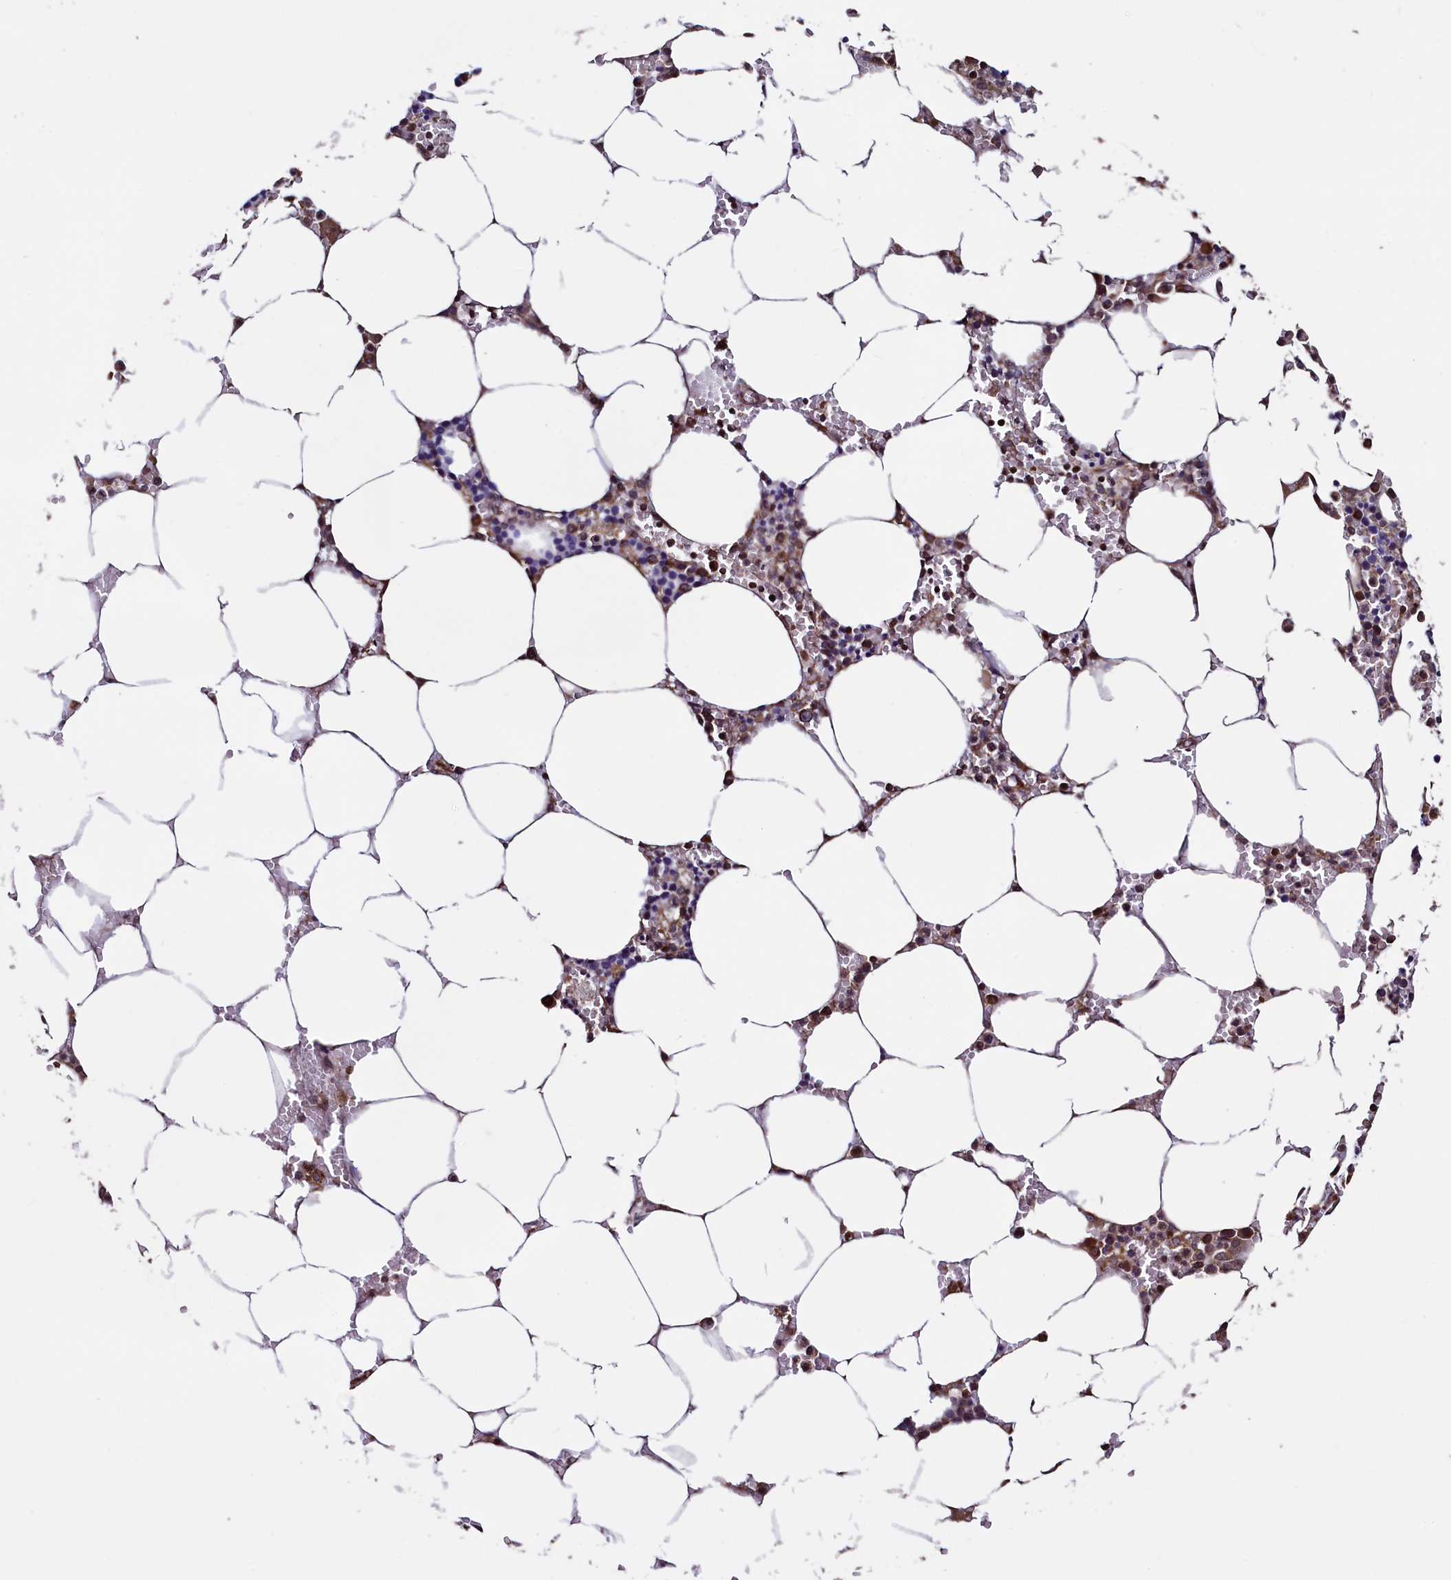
{"staining": {"intensity": "moderate", "quantity": "<25%", "location": "cytoplasmic/membranous,nuclear"}, "tissue": "bone marrow", "cell_type": "Hematopoietic cells", "image_type": "normal", "snomed": [{"axis": "morphology", "description": "Normal tissue, NOS"}, {"axis": "topography", "description": "Bone marrow"}], "caption": "Immunohistochemical staining of unremarkable bone marrow displays <25% levels of moderate cytoplasmic/membranous,nuclear protein staining in about <25% of hematopoietic cells.", "gene": "RBFA", "patient": {"sex": "male", "age": 70}}